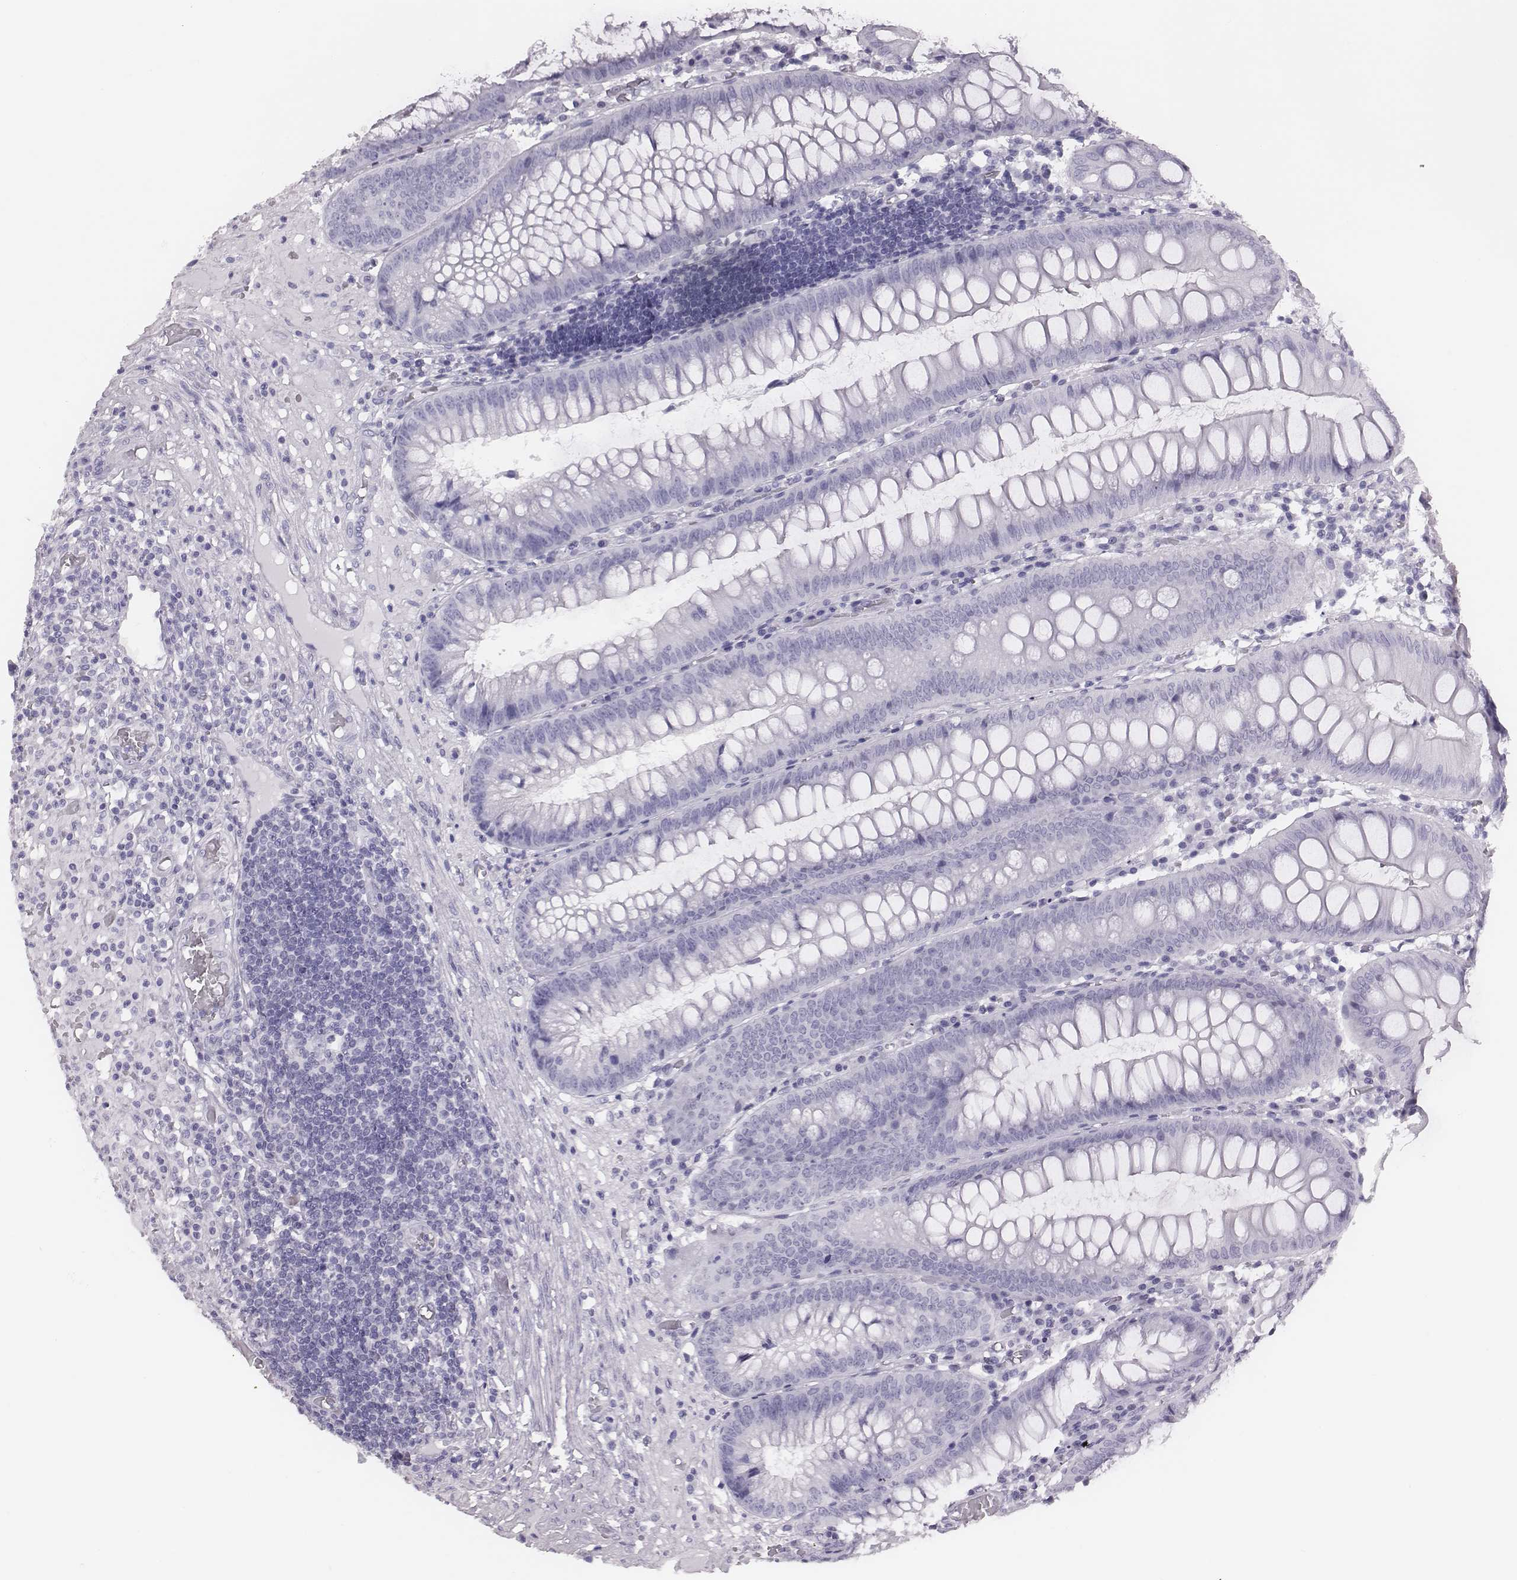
{"staining": {"intensity": "negative", "quantity": "none", "location": "none"}, "tissue": "appendix", "cell_type": "Glandular cells", "image_type": "normal", "snomed": [{"axis": "morphology", "description": "Normal tissue, NOS"}, {"axis": "morphology", "description": "Inflammation, NOS"}, {"axis": "topography", "description": "Appendix"}], "caption": "Immunohistochemistry photomicrograph of benign appendix: human appendix stained with DAB reveals no significant protein staining in glandular cells.", "gene": "H1", "patient": {"sex": "male", "age": 16}}